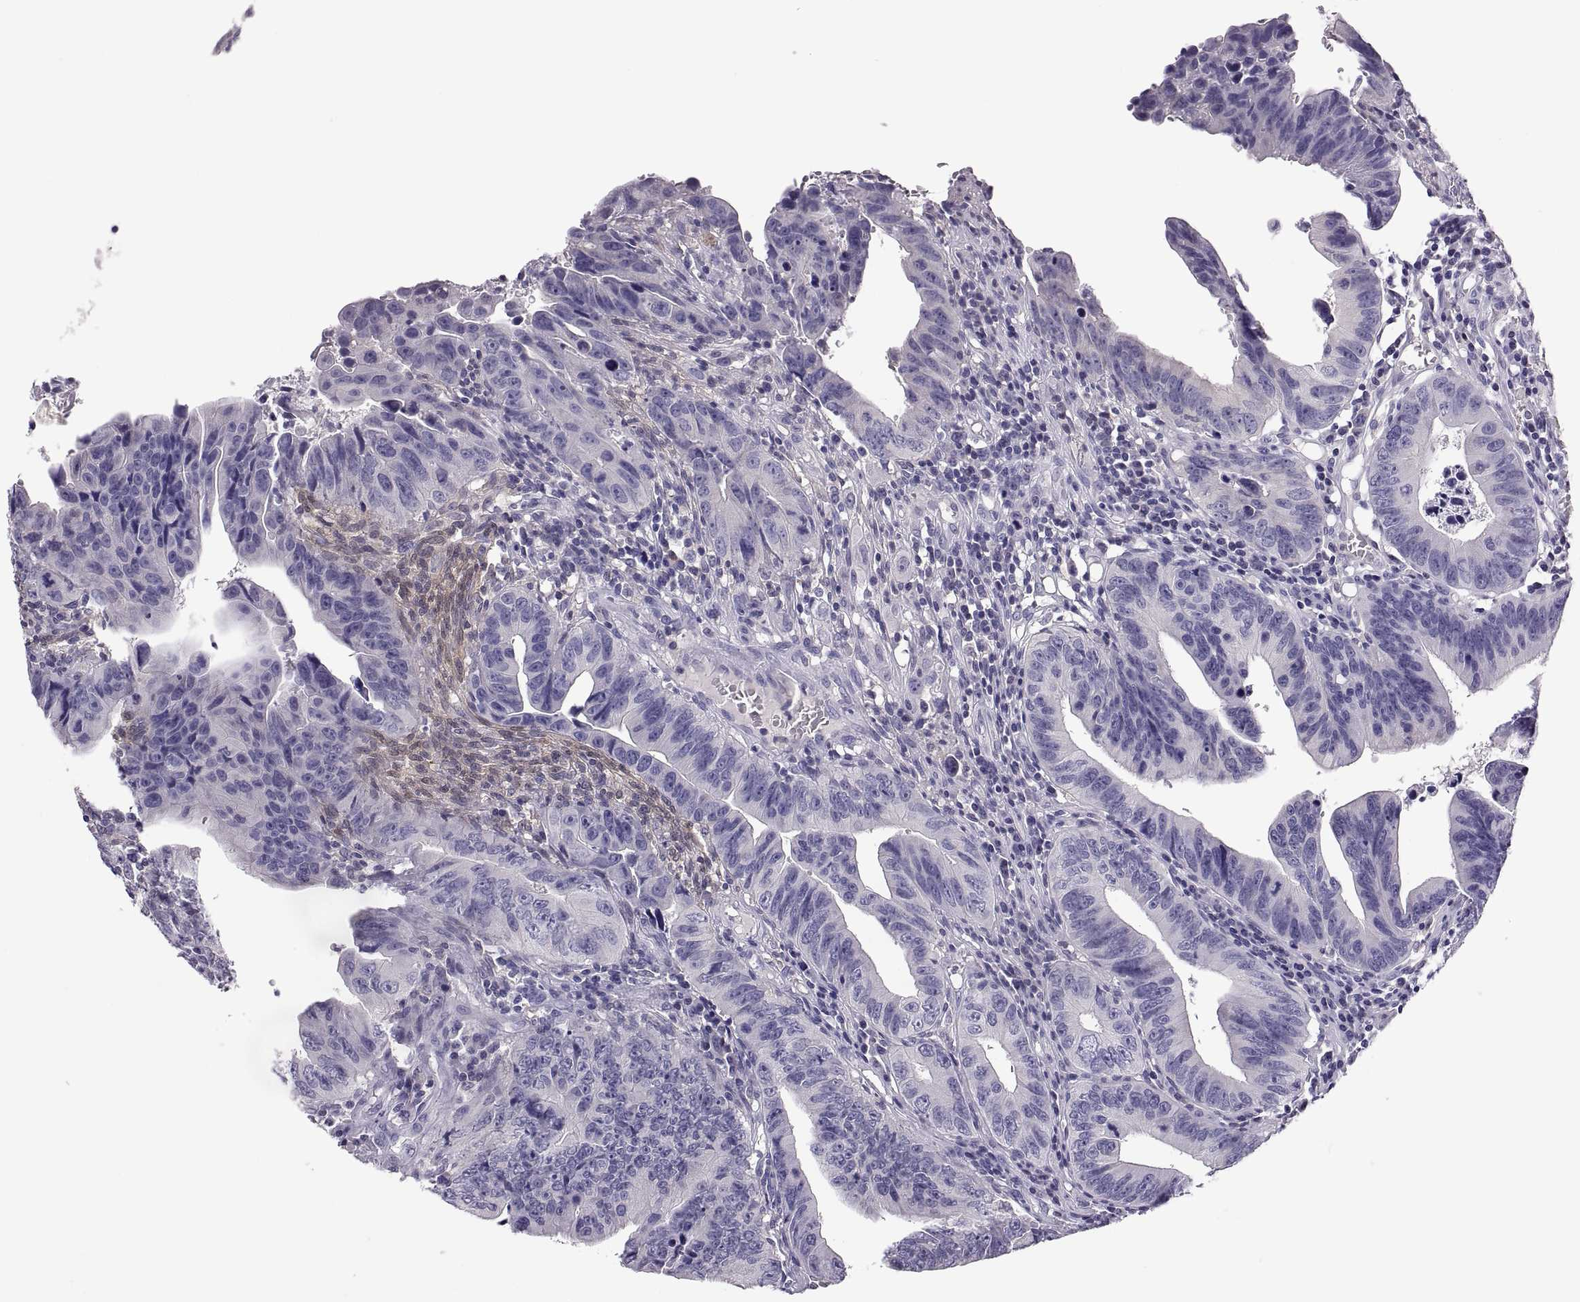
{"staining": {"intensity": "negative", "quantity": "none", "location": "none"}, "tissue": "colorectal cancer", "cell_type": "Tumor cells", "image_type": "cancer", "snomed": [{"axis": "morphology", "description": "Adenocarcinoma, NOS"}, {"axis": "topography", "description": "Colon"}], "caption": "There is no significant expression in tumor cells of adenocarcinoma (colorectal).", "gene": "FGF9", "patient": {"sex": "female", "age": 87}}